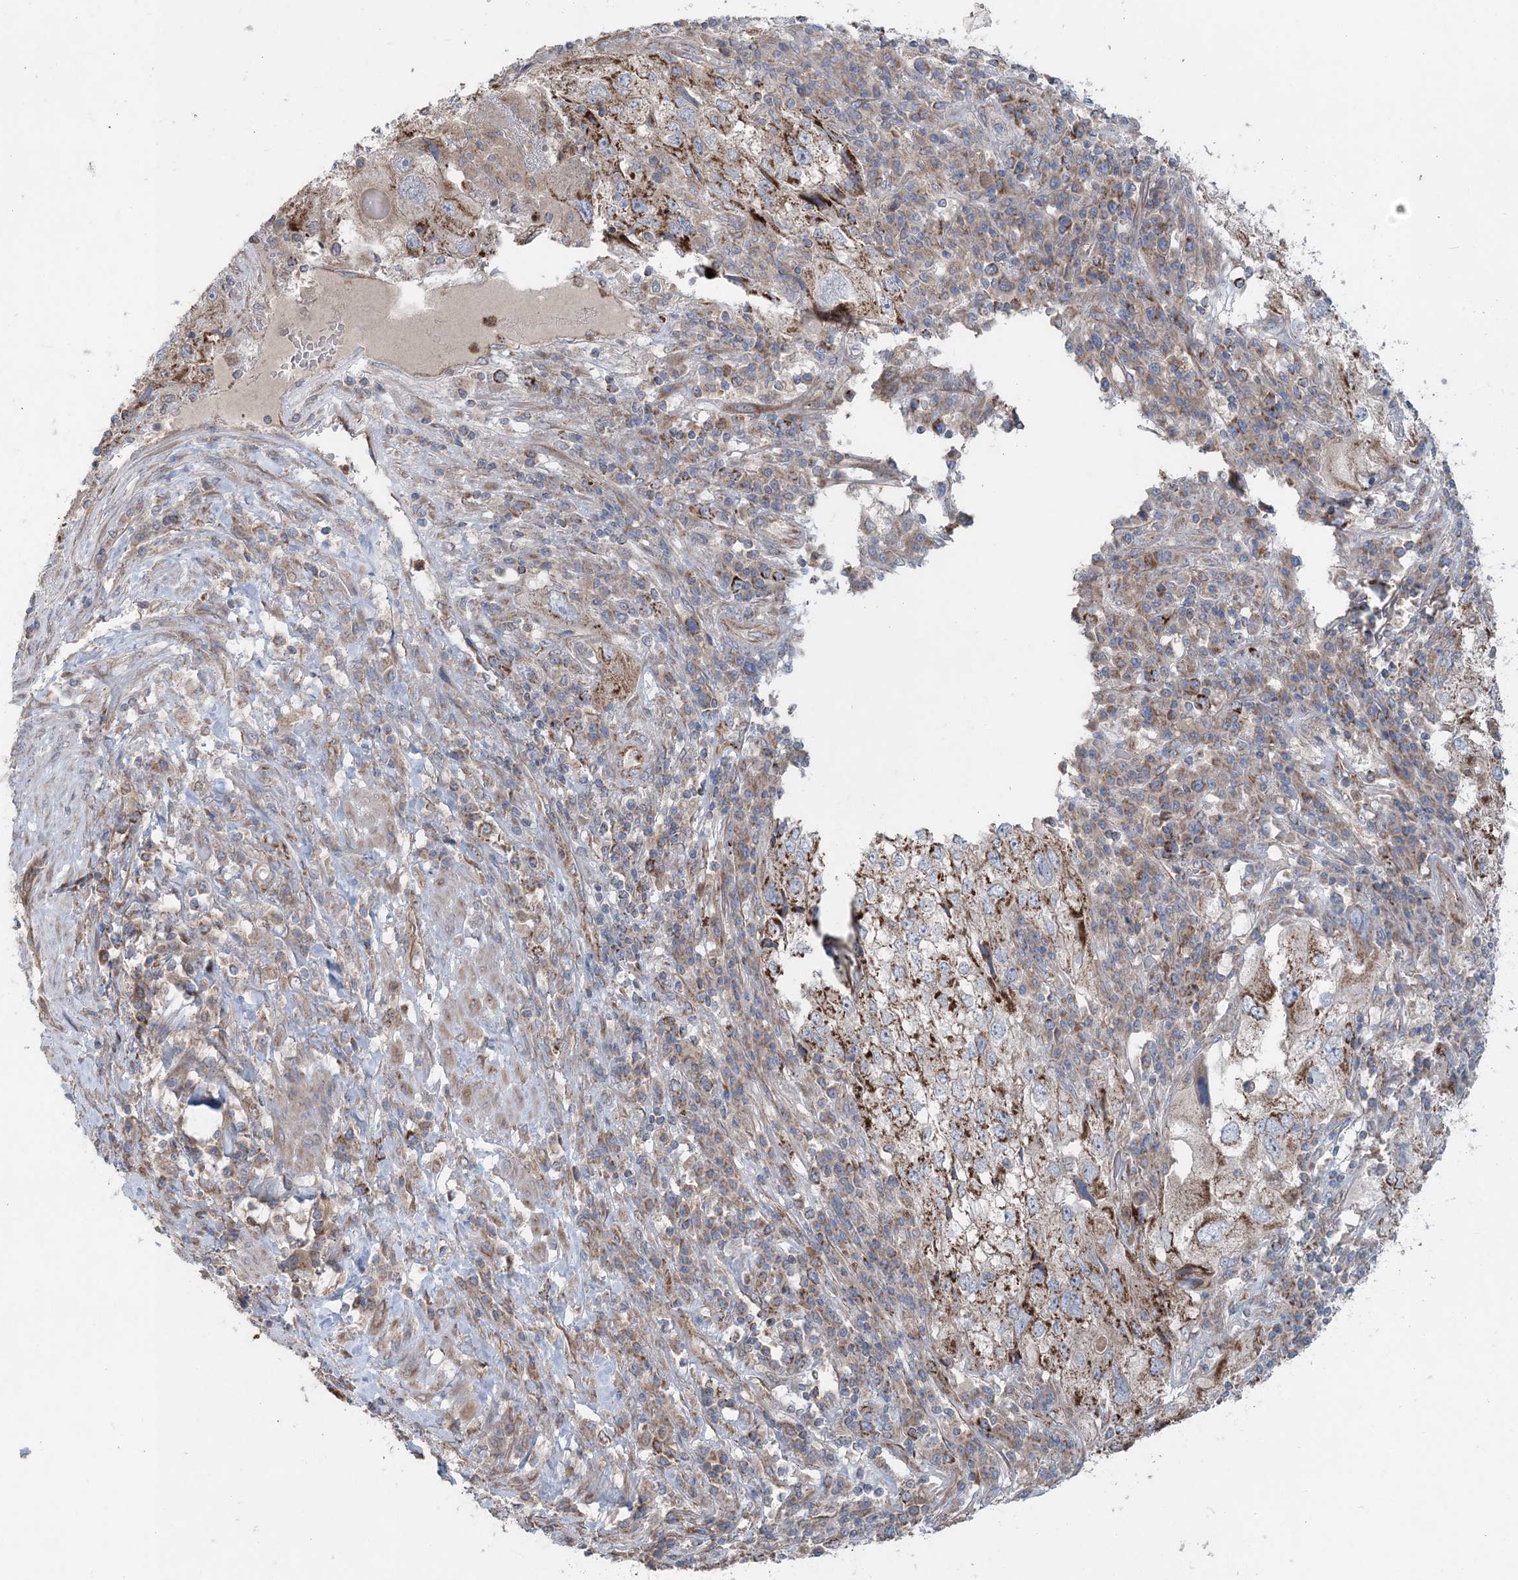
{"staining": {"intensity": "strong", "quantity": ">75%", "location": "cytoplasmic/membranous"}, "tissue": "endometrial cancer", "cell_type": "Tumor cells", "image_type": "cancer", "snomed": [{"axis": "morphology", "description": "Adenocarcinoma, NOS"}, {"axis": "topography", "description": "Endometrium"}], "caption": "There is high levels of strong cytoplasmic/membranous staining in tumor cells of adenocarcinoma (endometrial), as demonstrated by immunohistochemical staining (brown color).", "gene": "LRPPRC", "patient": {"sex": "female", "age": 49}}